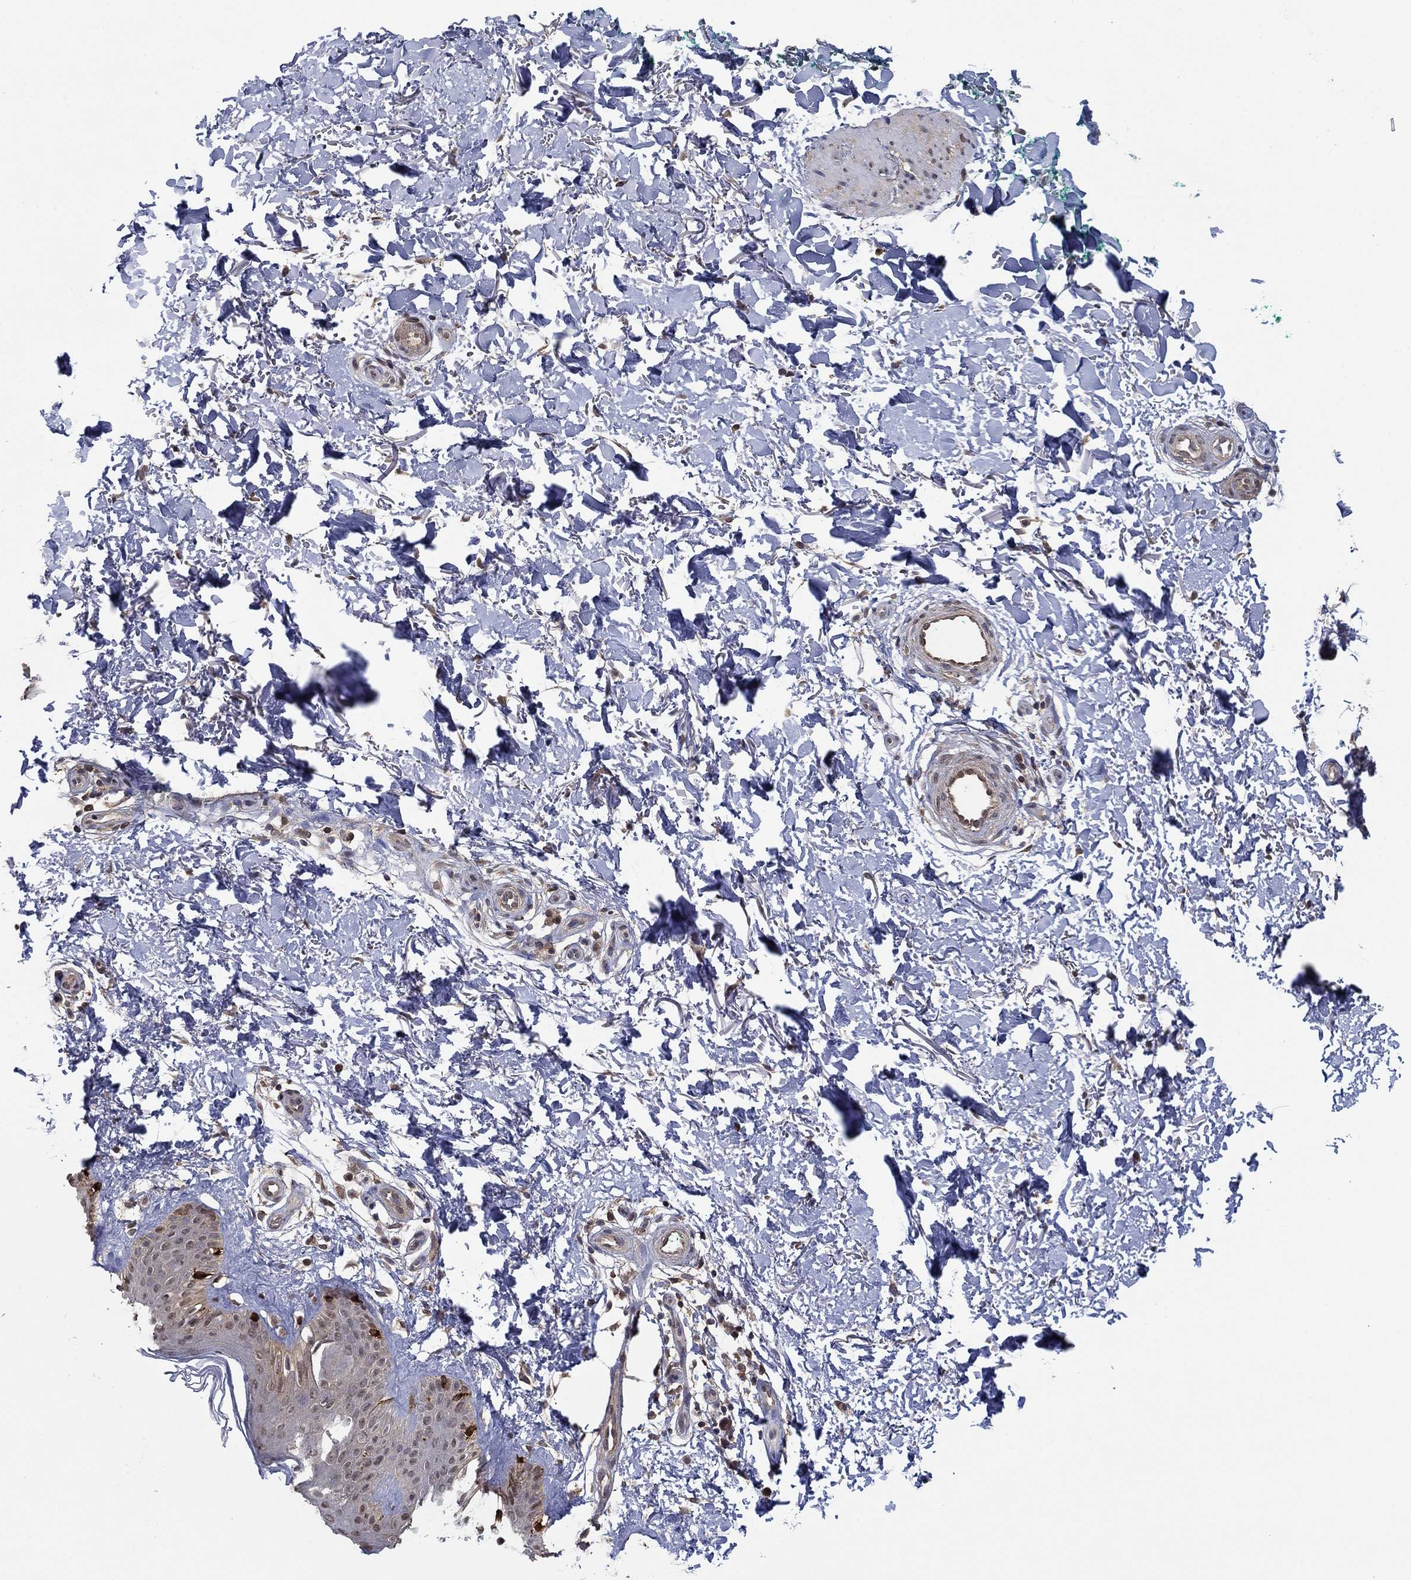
{"staining": {"intensity": "weak", "quantity": "<25%", "location": "cytoplasmic/membranous"}, "tissue": "skin", "cell_type": "Fibroblasts", "image_type": "normal", "snomed": [{"axis": "morphology", "description": "Normal tissue, NOS"}, {"axis": "morphology", "description": "Inflammation, NOS"}, {"axis": "morphology", "description": "Fibrosis, NOS"}, {"axis": "topography", "description": "Skin"}], "caption": "High magnification brightfield microscopy of benign skin stained with DAB (3,3'-diaminobenzidine) (brown) and counterstained with hematoxylin (blue): fibroblasts show no significant positivity. (Brightfield microscopy of DAB (3,3'-diaminobenzidine) IHC at high magnification).", "gene": "RNF114", "patient": {"sex": "male", "age": 71}}